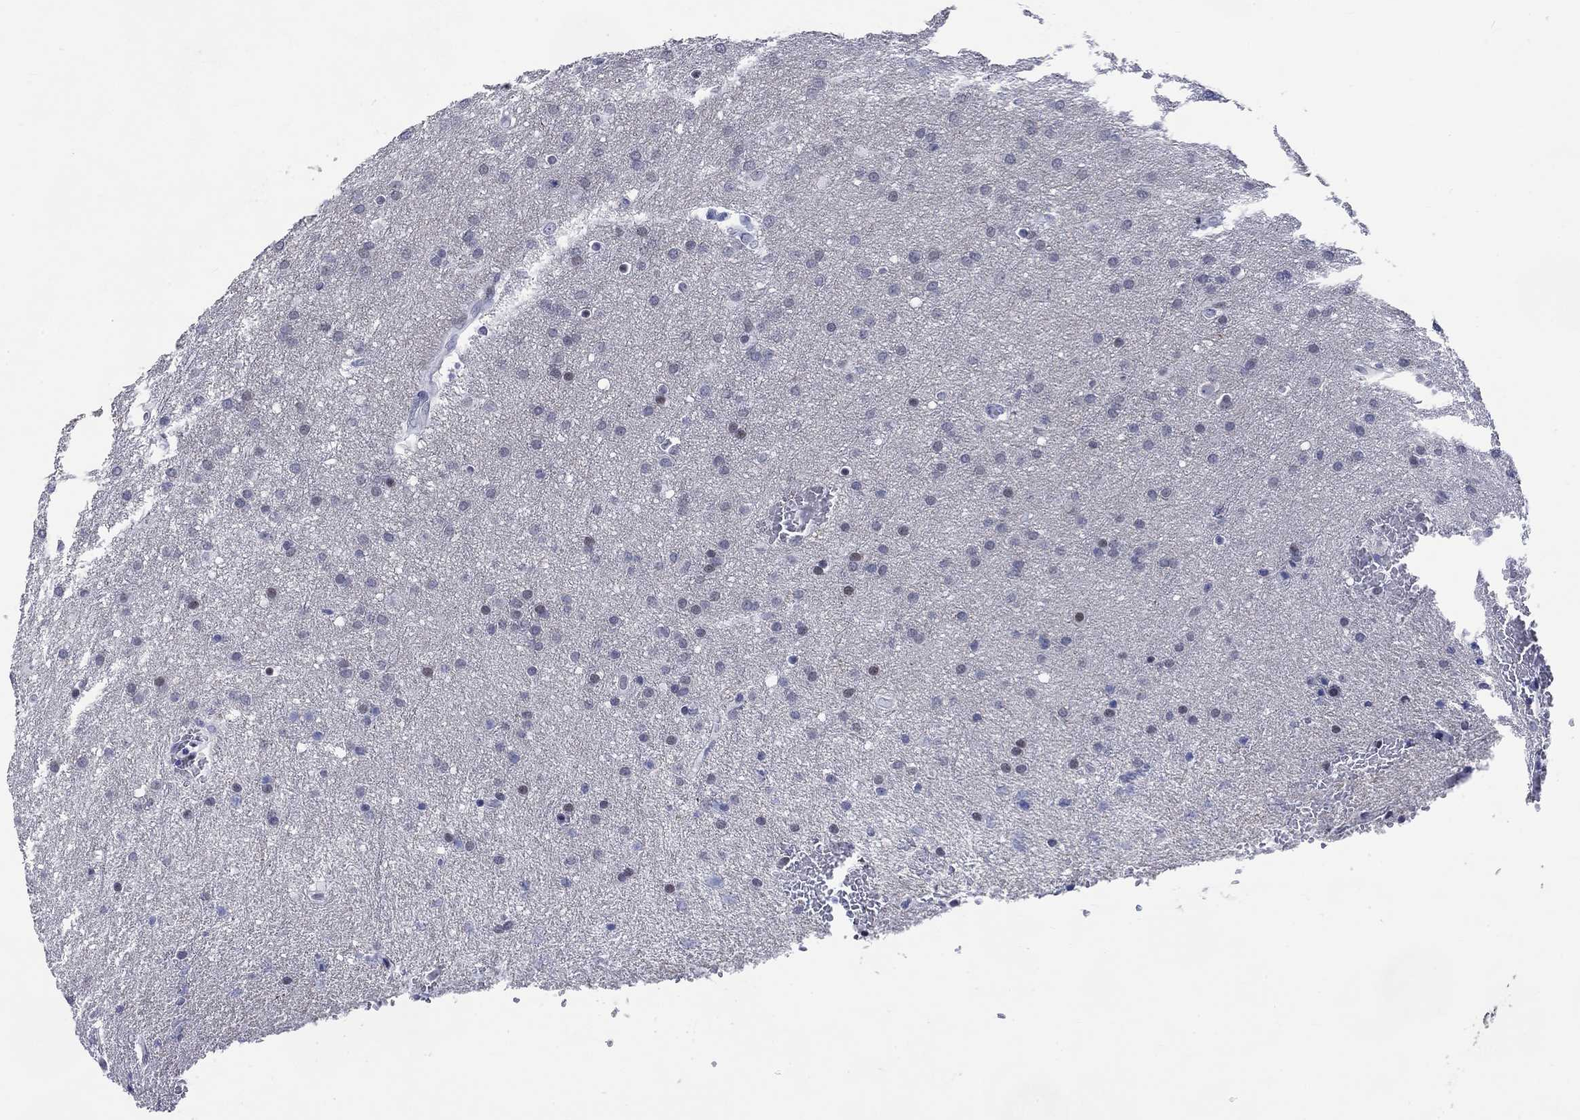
{"staining": {"intensity": "negative", "quantity": "none", "location": "none"}, "tissue": "glioma", "cell_type": "Tumor cells", "image_type": "cancer", "snomed": [{"axis": "morphology", "description": "Glioma, malignant, Low grade"}, {"axis": "topography", "description": "Brain"}], "caption": "Glioma was stained to show a protein in brown. There is no significant staining in tumor cells.", "gene": "CDCA2", "patient": {"sex": "female", "age": 32}}